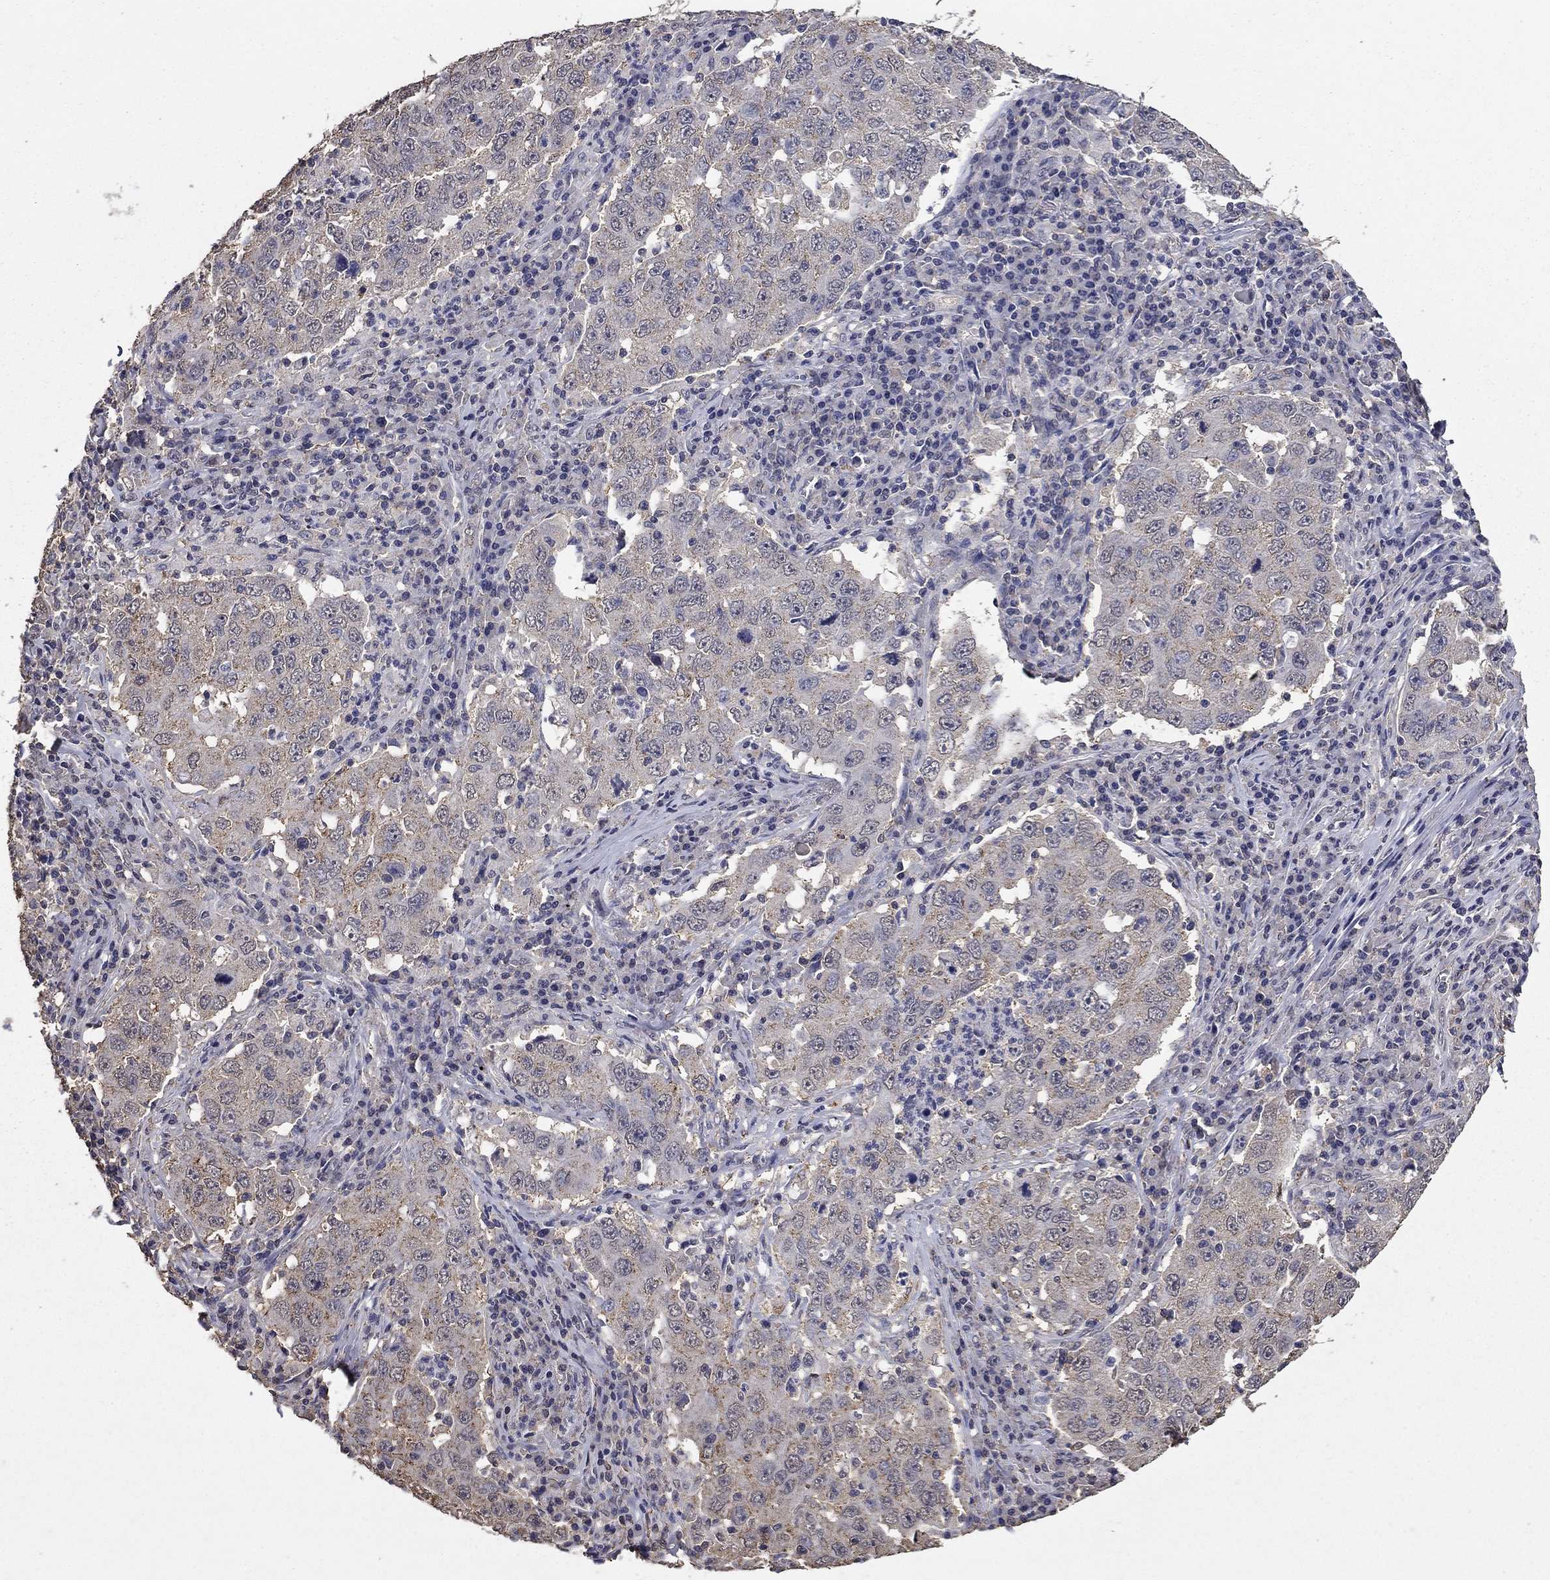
{"staining": {"intensity": "negative", "quantity": "none", "location": "none"}, "tissue": "lung cancer", "cell_type": "Tumor cells", "image_type": "cancer", "snomed": [{"axis": "morphology", "description": "Adenocarcinoma, NOS"}, {"axis": "topography", "description": "Lung"}], "caption": "A high-resolution photomicrograph shows immunohistochemistry staining of lung adenocarcinoma, which shows no significant staining in tumor cells.", "gene": "MFAP3L", "patient": {"sex": "male", "age": 73}}